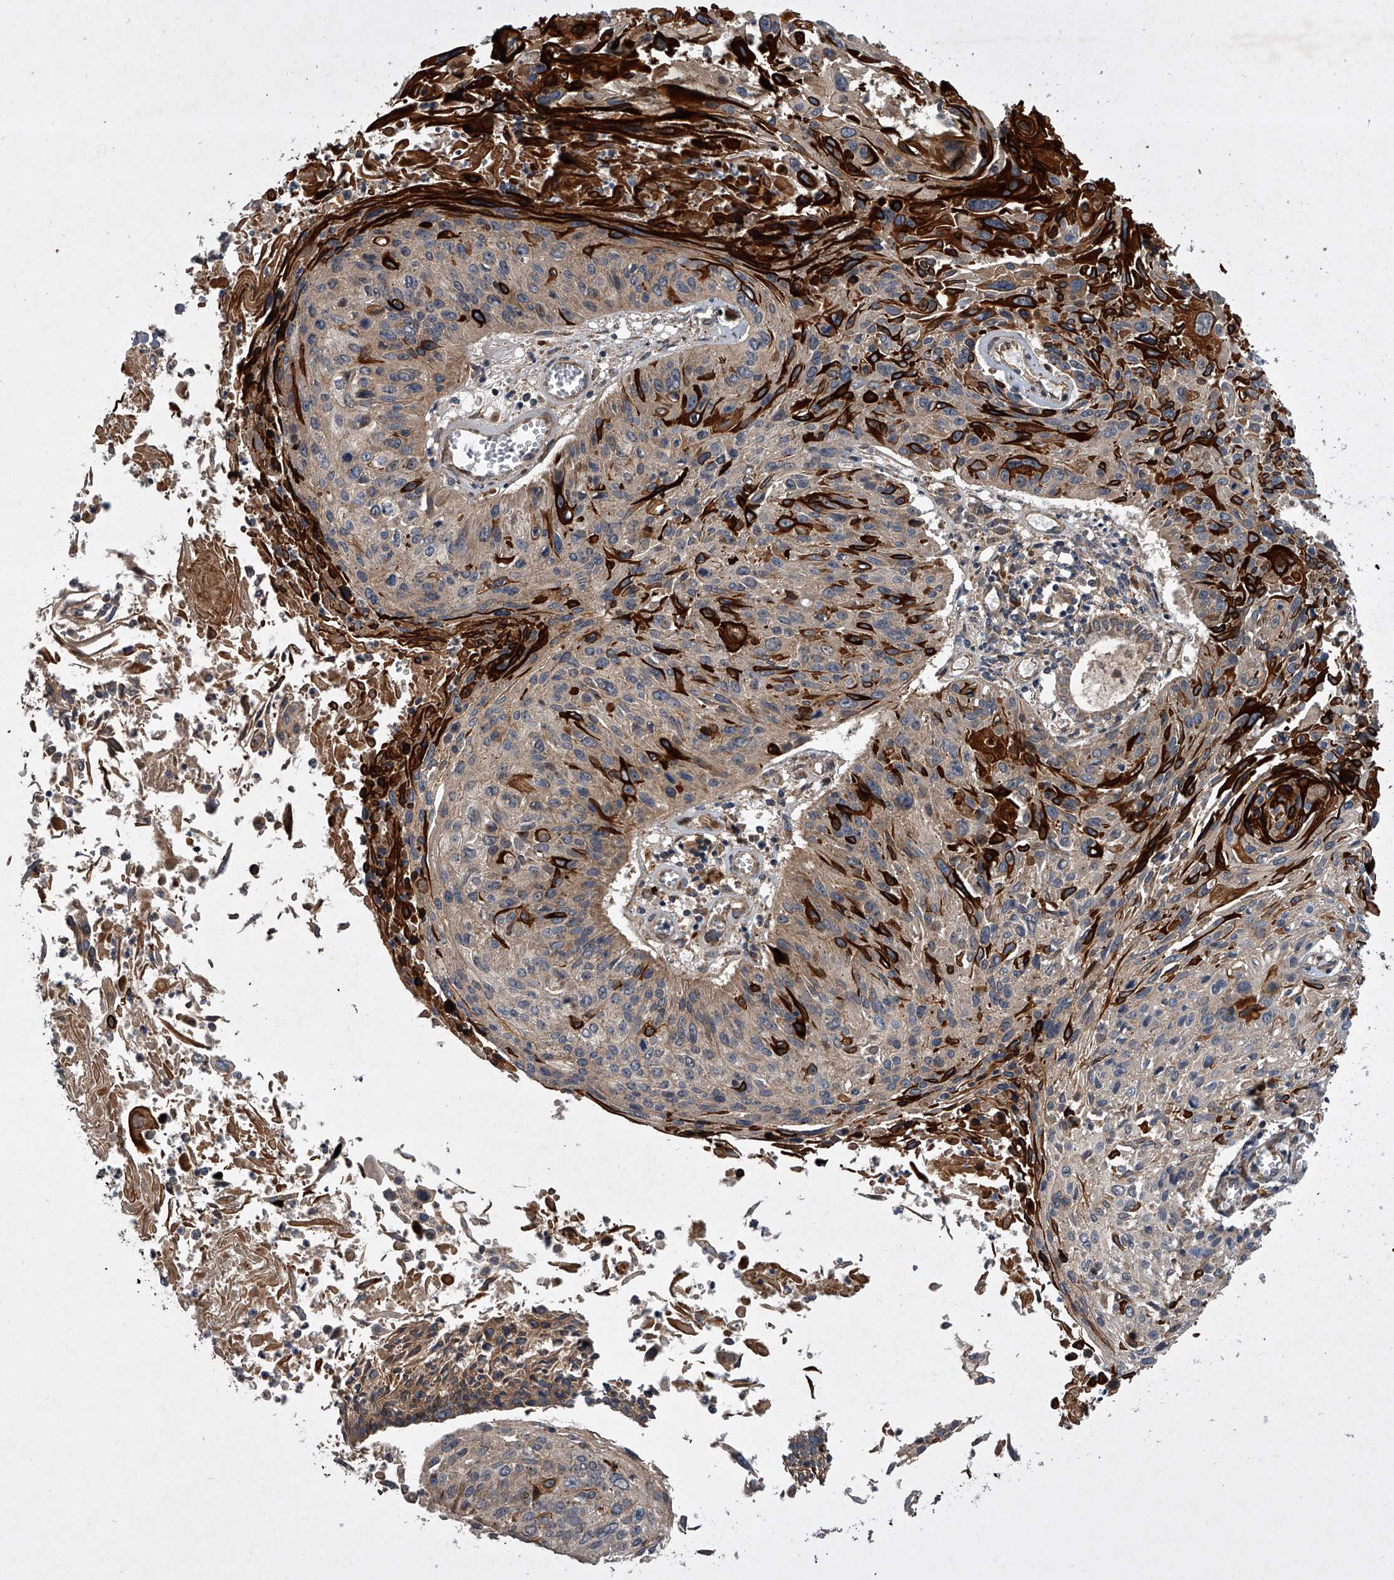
{"staining": {"intensity": "weak", "quantity": "25%-75%", "location": "cytoplasmic/membranous"}, "tissue": "cervical cancer", "cell_type": "Tumor cells", "image_type": "cancer", "snomed": [{"axis": "morphology", "description": "Squamous cell carcinoma, NOS"}, {"axis": "topography", "description": "Cervix"}], "caption": "Tumor cells reveal low levels of weak cytoplasmic/membranous positivity in approximately 25%-75% of cells in cervical cancer (squamous cell carcinoma). Ihc stains the protein of interest in brown and the nuclei are stained blue.", "gene": "USP47", "patient": {"sex": "female", "age": 51}}